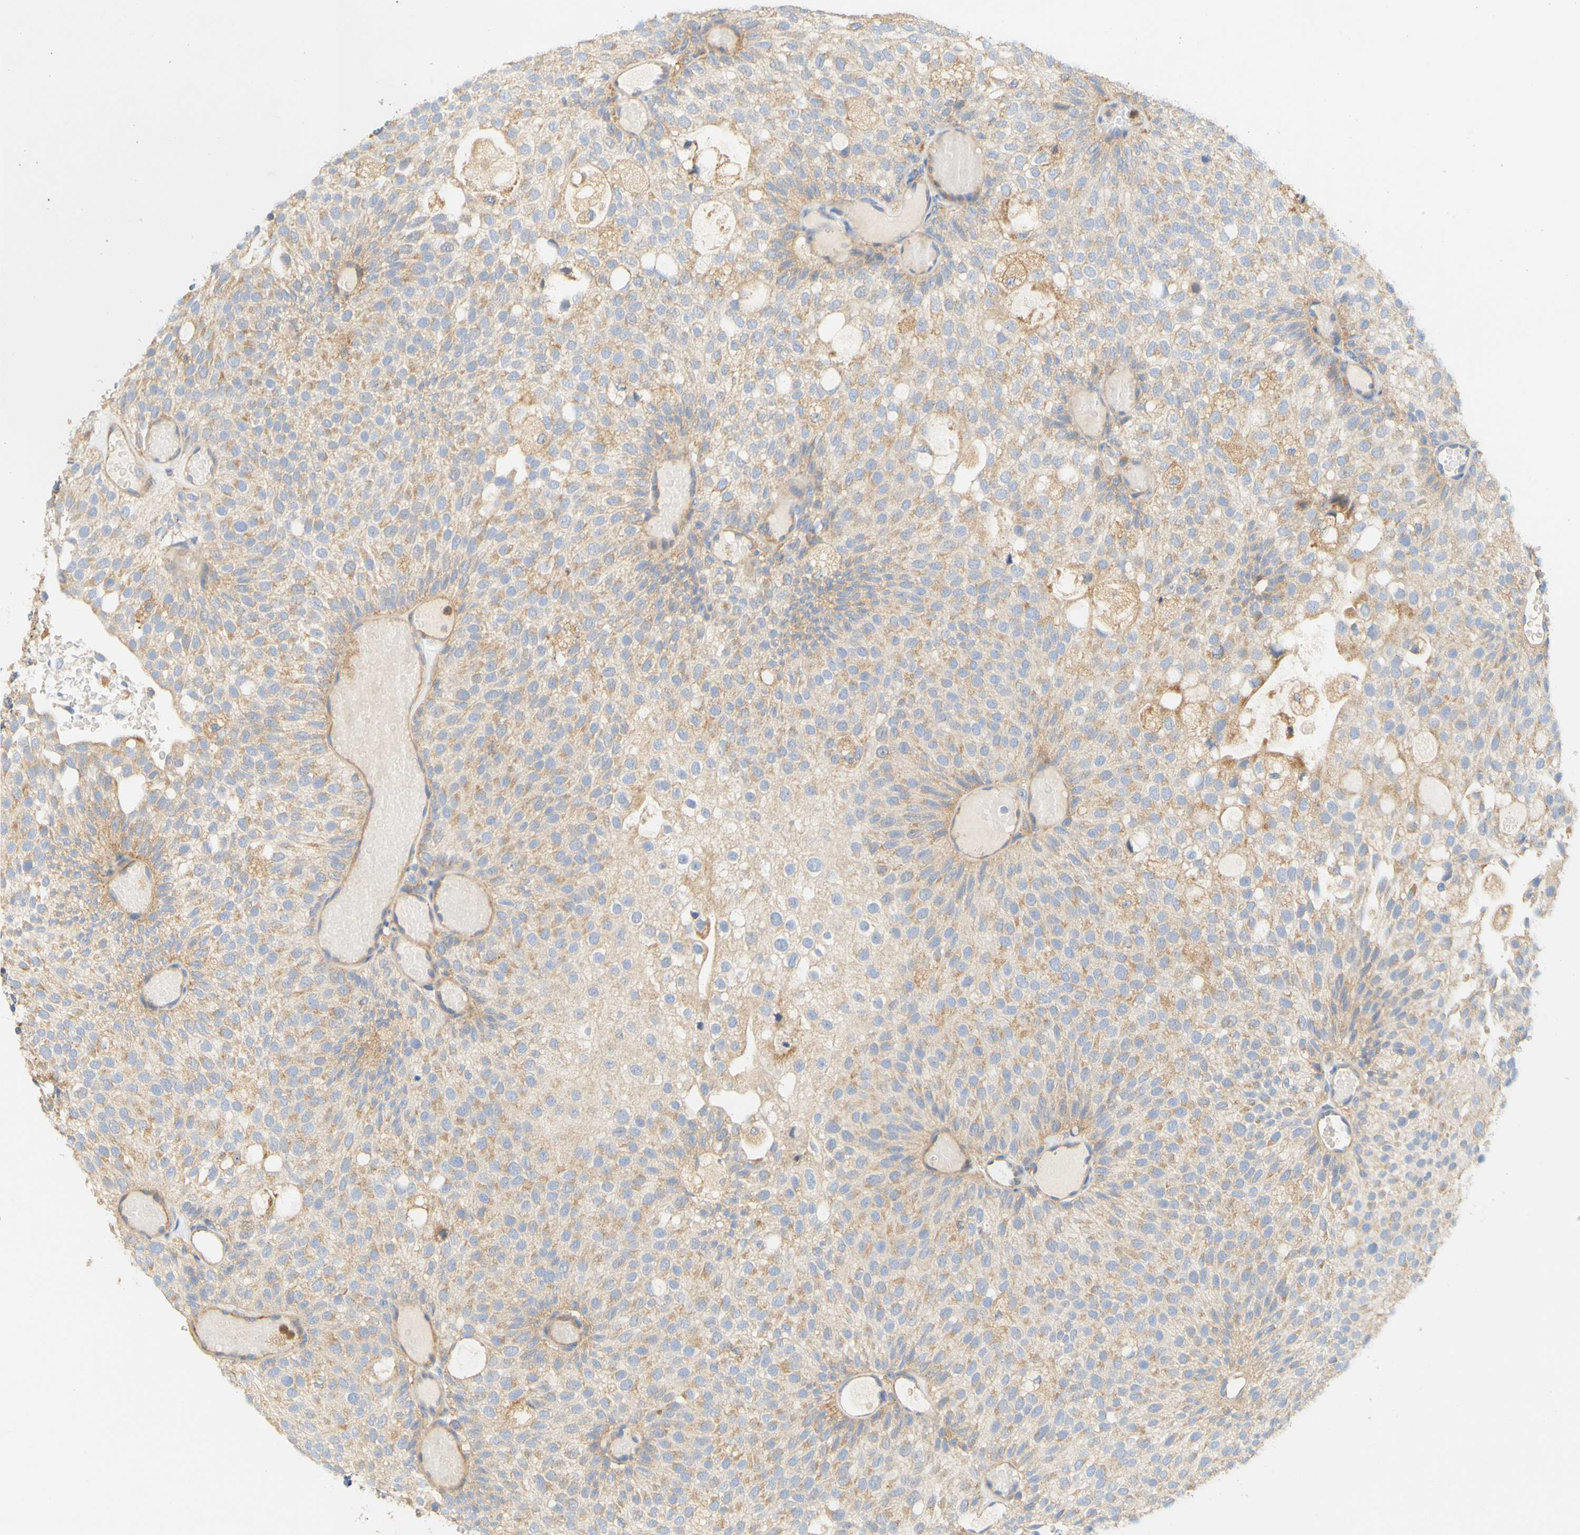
{"staining": {"intensity": "weak", "quantity": ">75%", "location": "cytoplasmic/membranous"}, "tissue": "urothelial cancer", "cell_type": "Tumor cells", "image_type": "cancer", "snomed": [{"axis": "morphology", "description": "Urothelial carcinoma, Low grade"}, {"axis": "topography", "description": "Urinary bladder"}], "caption": "Protein staining of urothelial cancer tissue reveals weak cytoplasmic/membranous positivity in about >75% of tumor cells.", "gene": "PCDH7", "patient": {"sex": "male", "age": 78}}